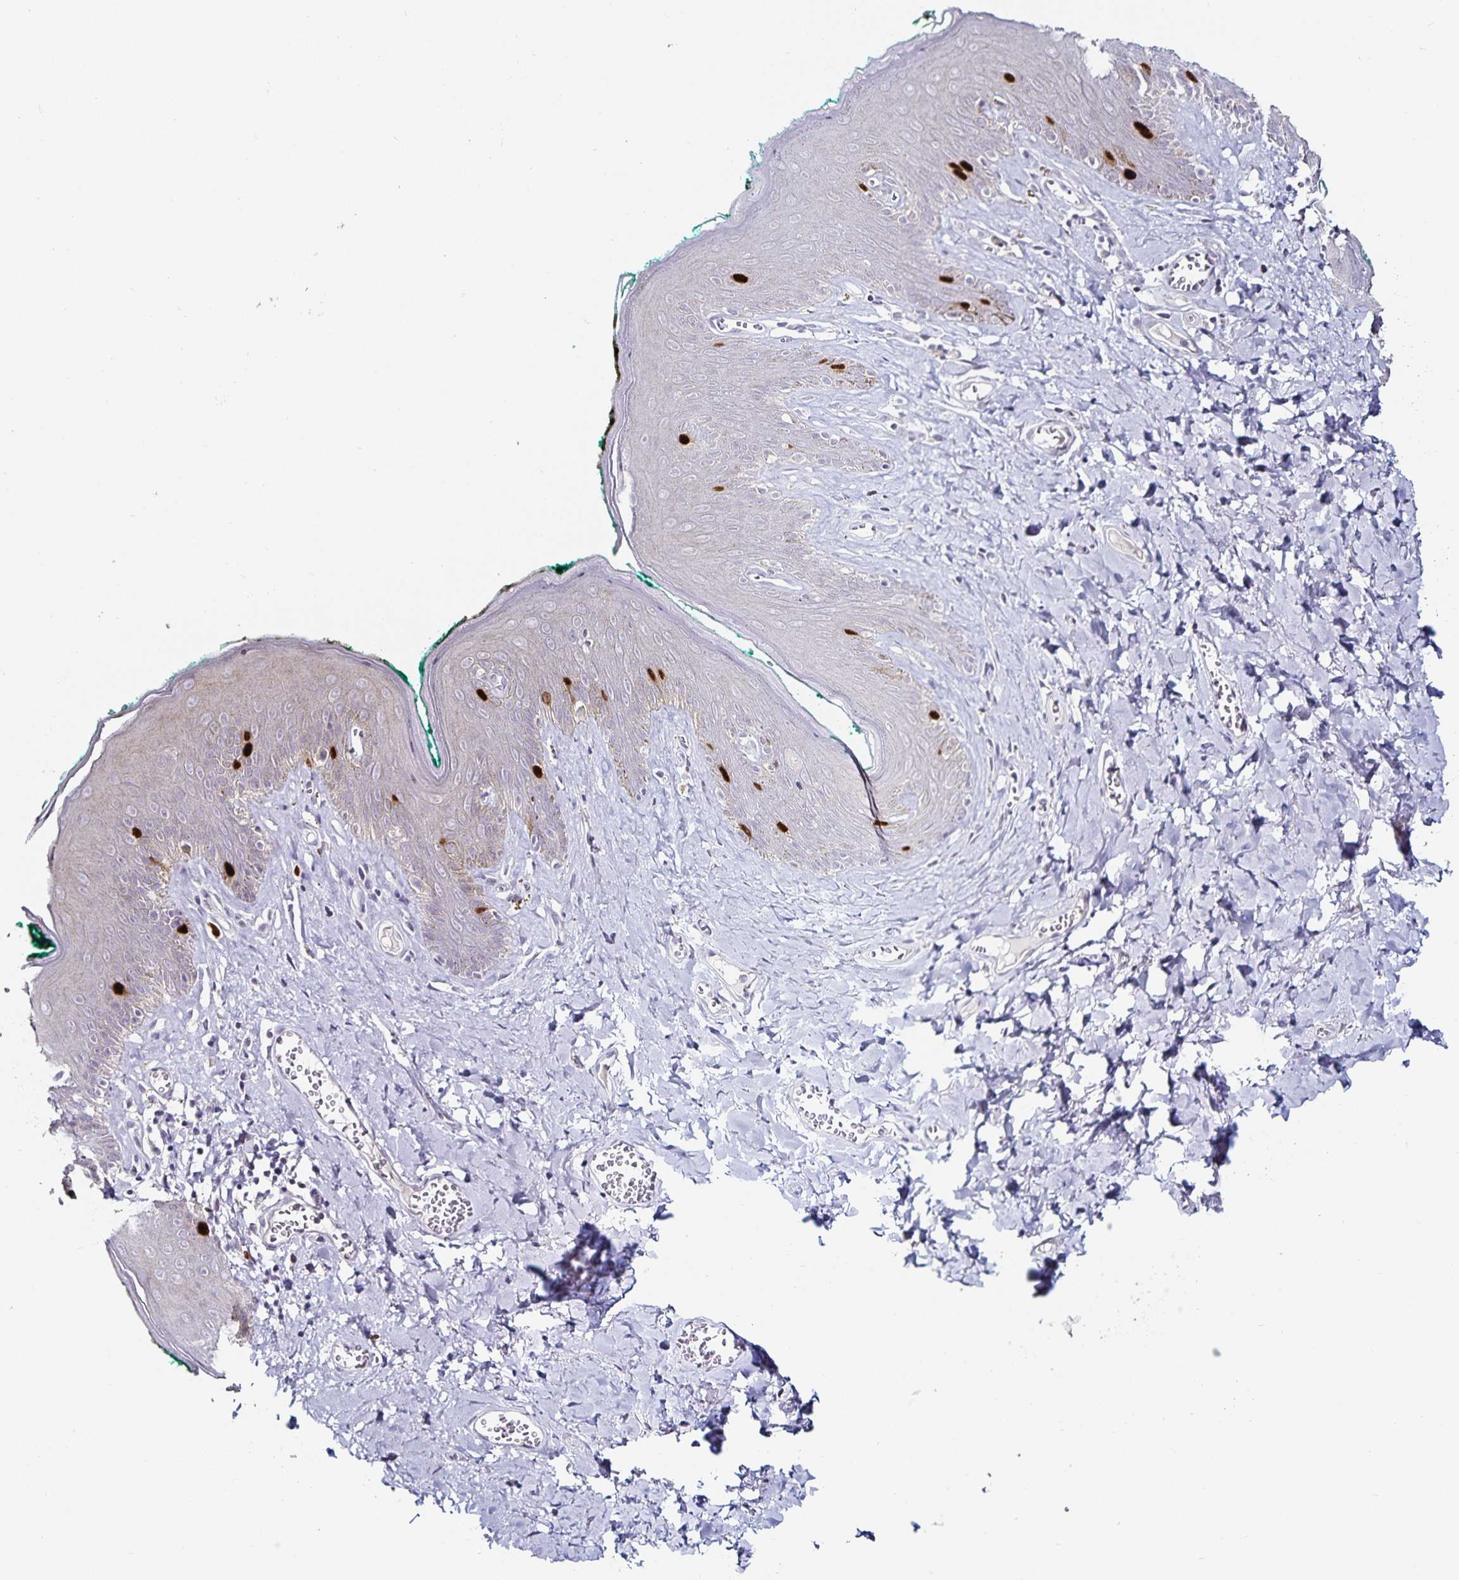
{"staining": {"intensity": "strong", "quantity": "<25%", "location": "nuclear"}, "tissue": "skin", "cell_type": "Epidermal cells", "image_type": "normal", "snomed": [{"axis": "morphology", "description": "Normal tissue, NOS"}, {"axis": "topography", "description": "Vulva"}, {"axis": "topography", "description": "Peripheral nerve tissue"}], "caption": "Immunohistochemistry (DAB (3,3'-diaminobenzidine)) staining of benign human skin shows strong nuclear protein staining in approximately <25% of epidermal cells.", "gene": "ANLN", "patient": {"sex": "female", "age": 66}}